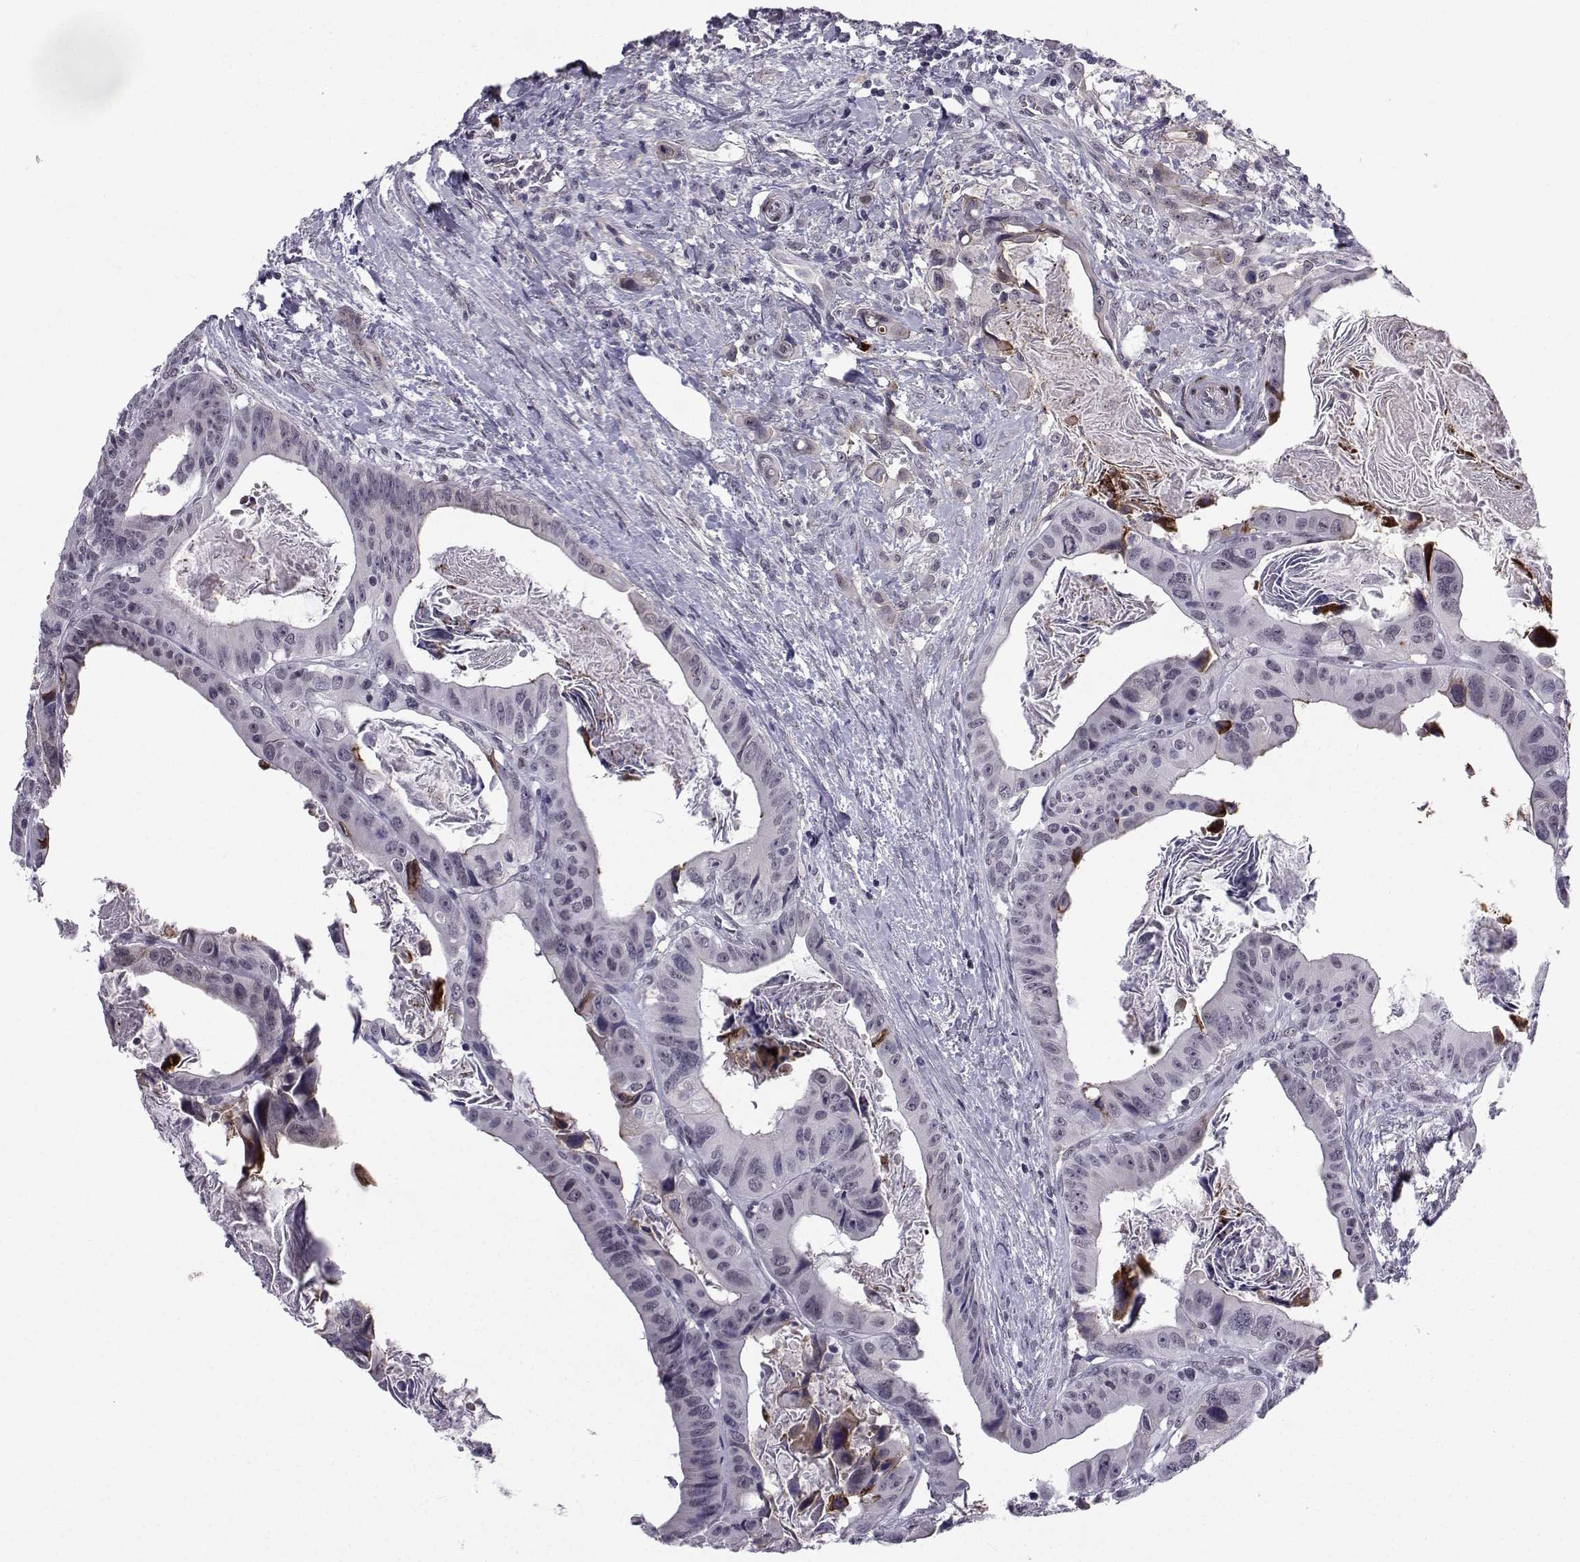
{"staining": {"intensity": "negative", "quantity": "none", "location": "none"}, "tissue": "colorectal cancer", "cell_type": "Tumor cells", "image_type": "cancer", "snomed": [{"axis": "morphology", "description": "Adenocarcinoma, NOS"}, {"axis": "topography", "description": "Rectum"}], "caption": "Protein analysis of colorectal adenocarcinoma exhibits no significant positivity in tumor cells.", "gene": "RBM24", "patient": {"sex": "male", "age": 64}}